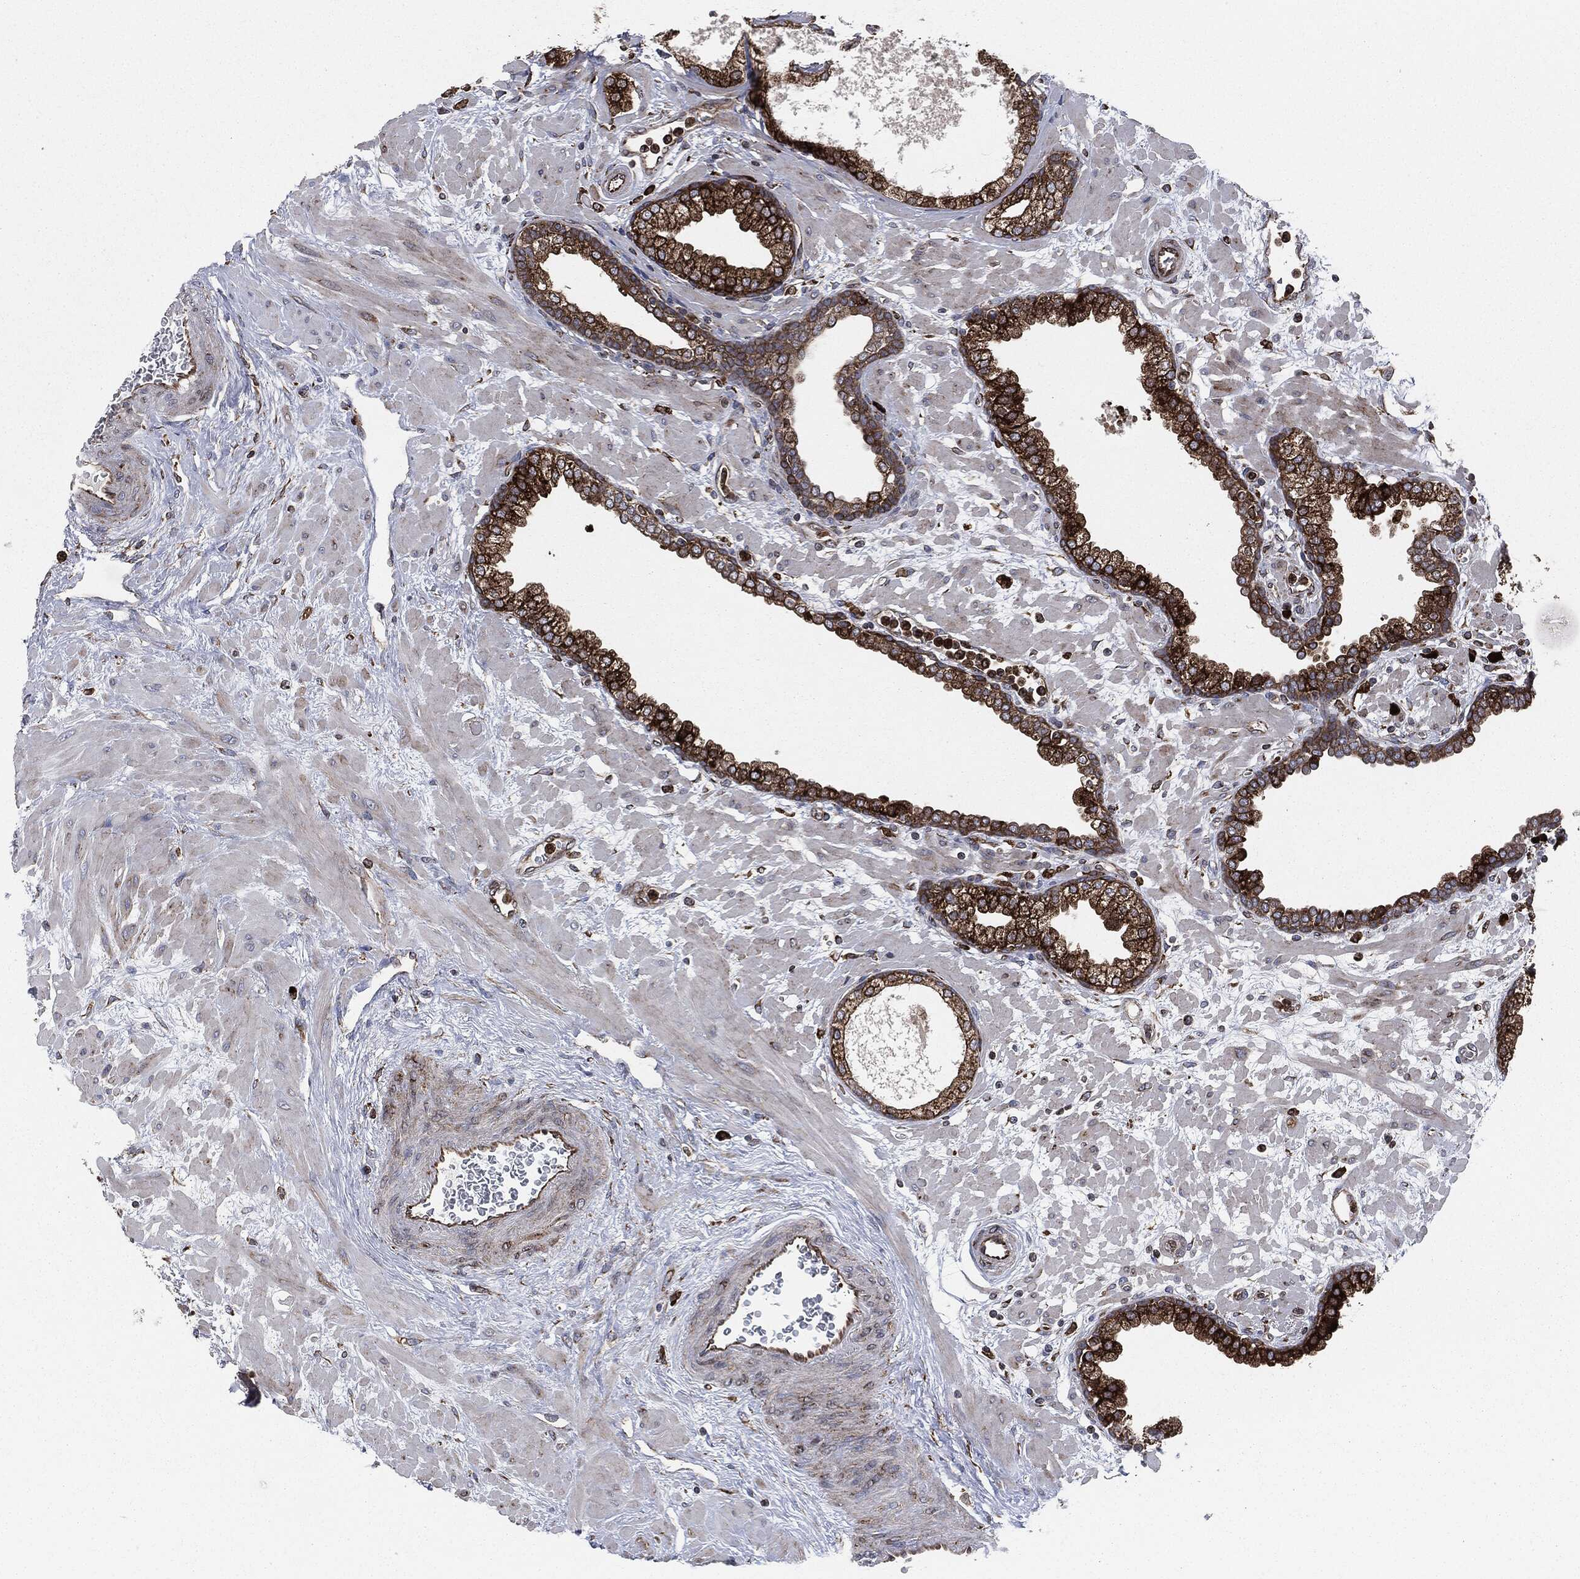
{"staining": {"intensity": "strong", "quantity": "25%-75%", "location": "cytoplasmic/membranous"}, "tissue": "prostate", "cell_type": "Glandular cells", "image_type": "normal", "snomed": [{"axis": "morphology", "description": "Normal tissue, NOS"}, {"axis": "topography", "description": "Prostate"}], "caption": "High-magnification brightfield microscopy of normal prostate stained with DAB (3,3'-diaminobenzidine) (brown) and counterstained with hematoxylin (blue). glandular cells exhibit strong cytoplasmic/membranous staining is present in approximately25%-75% of cells.", "gene": "CALR", "patient": {"sex": "male", "age": 63}}